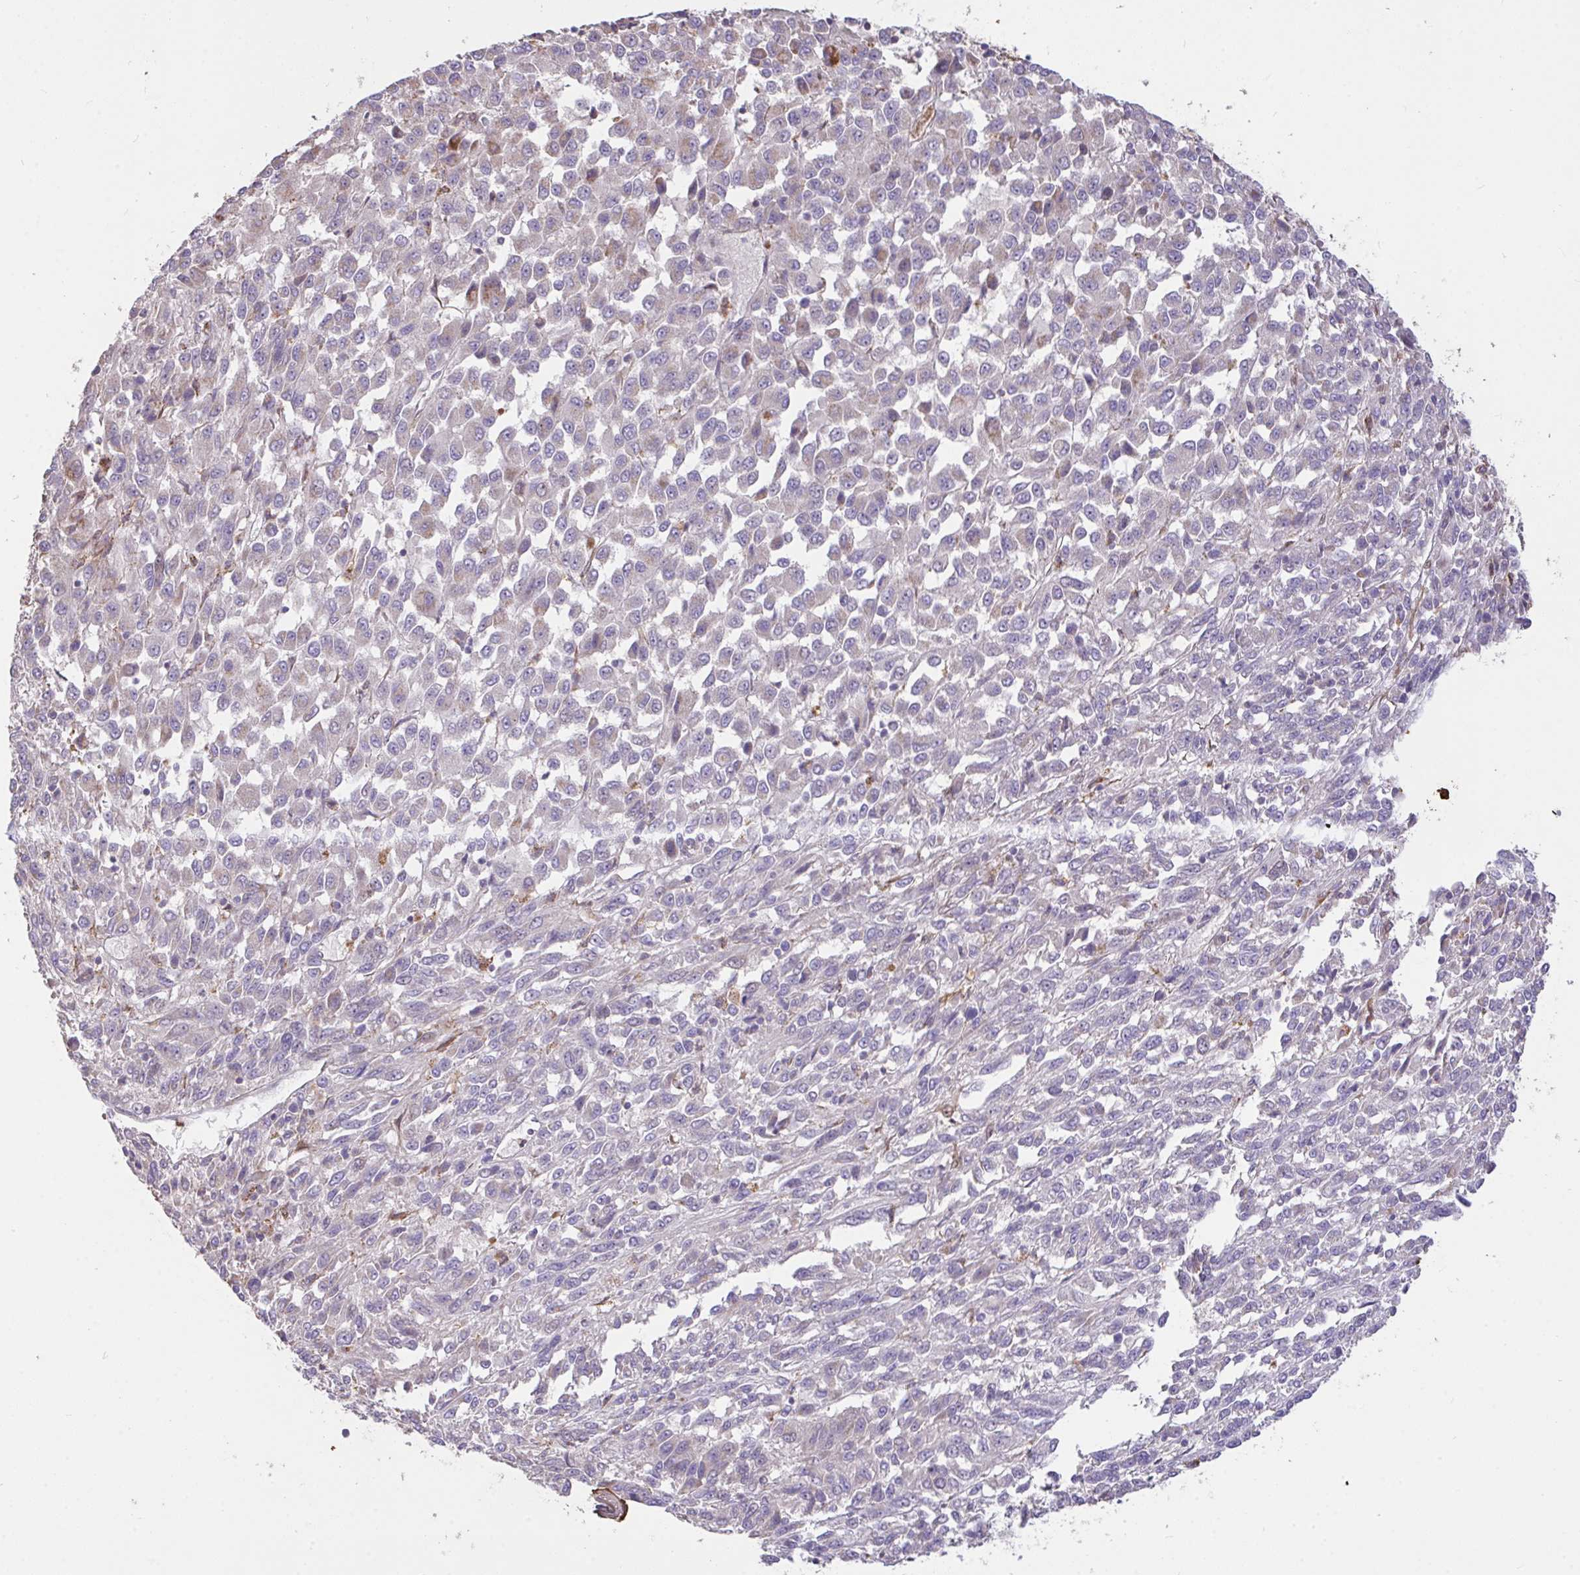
{"staining": {"intensity": "negative", "quantity": "none", "location": "none"}, "tissue": "melanoma", "cell_type": "Tumor cells", "image_type": "cancer", "snomed": [{"axis": "morphology", "description": "Malignant melanoma, Metastatic site"}, {"axis": "topography", "description": "Lung"}], "caption": "Immunohistochemistry image of neoplastic tissue: malignant melanoma (metastatic site) stained with DAB exhibits no significant protein staining in tumor cells.", "gene": "FCER1A", "patient": {"sex": "male", "age": 64}}